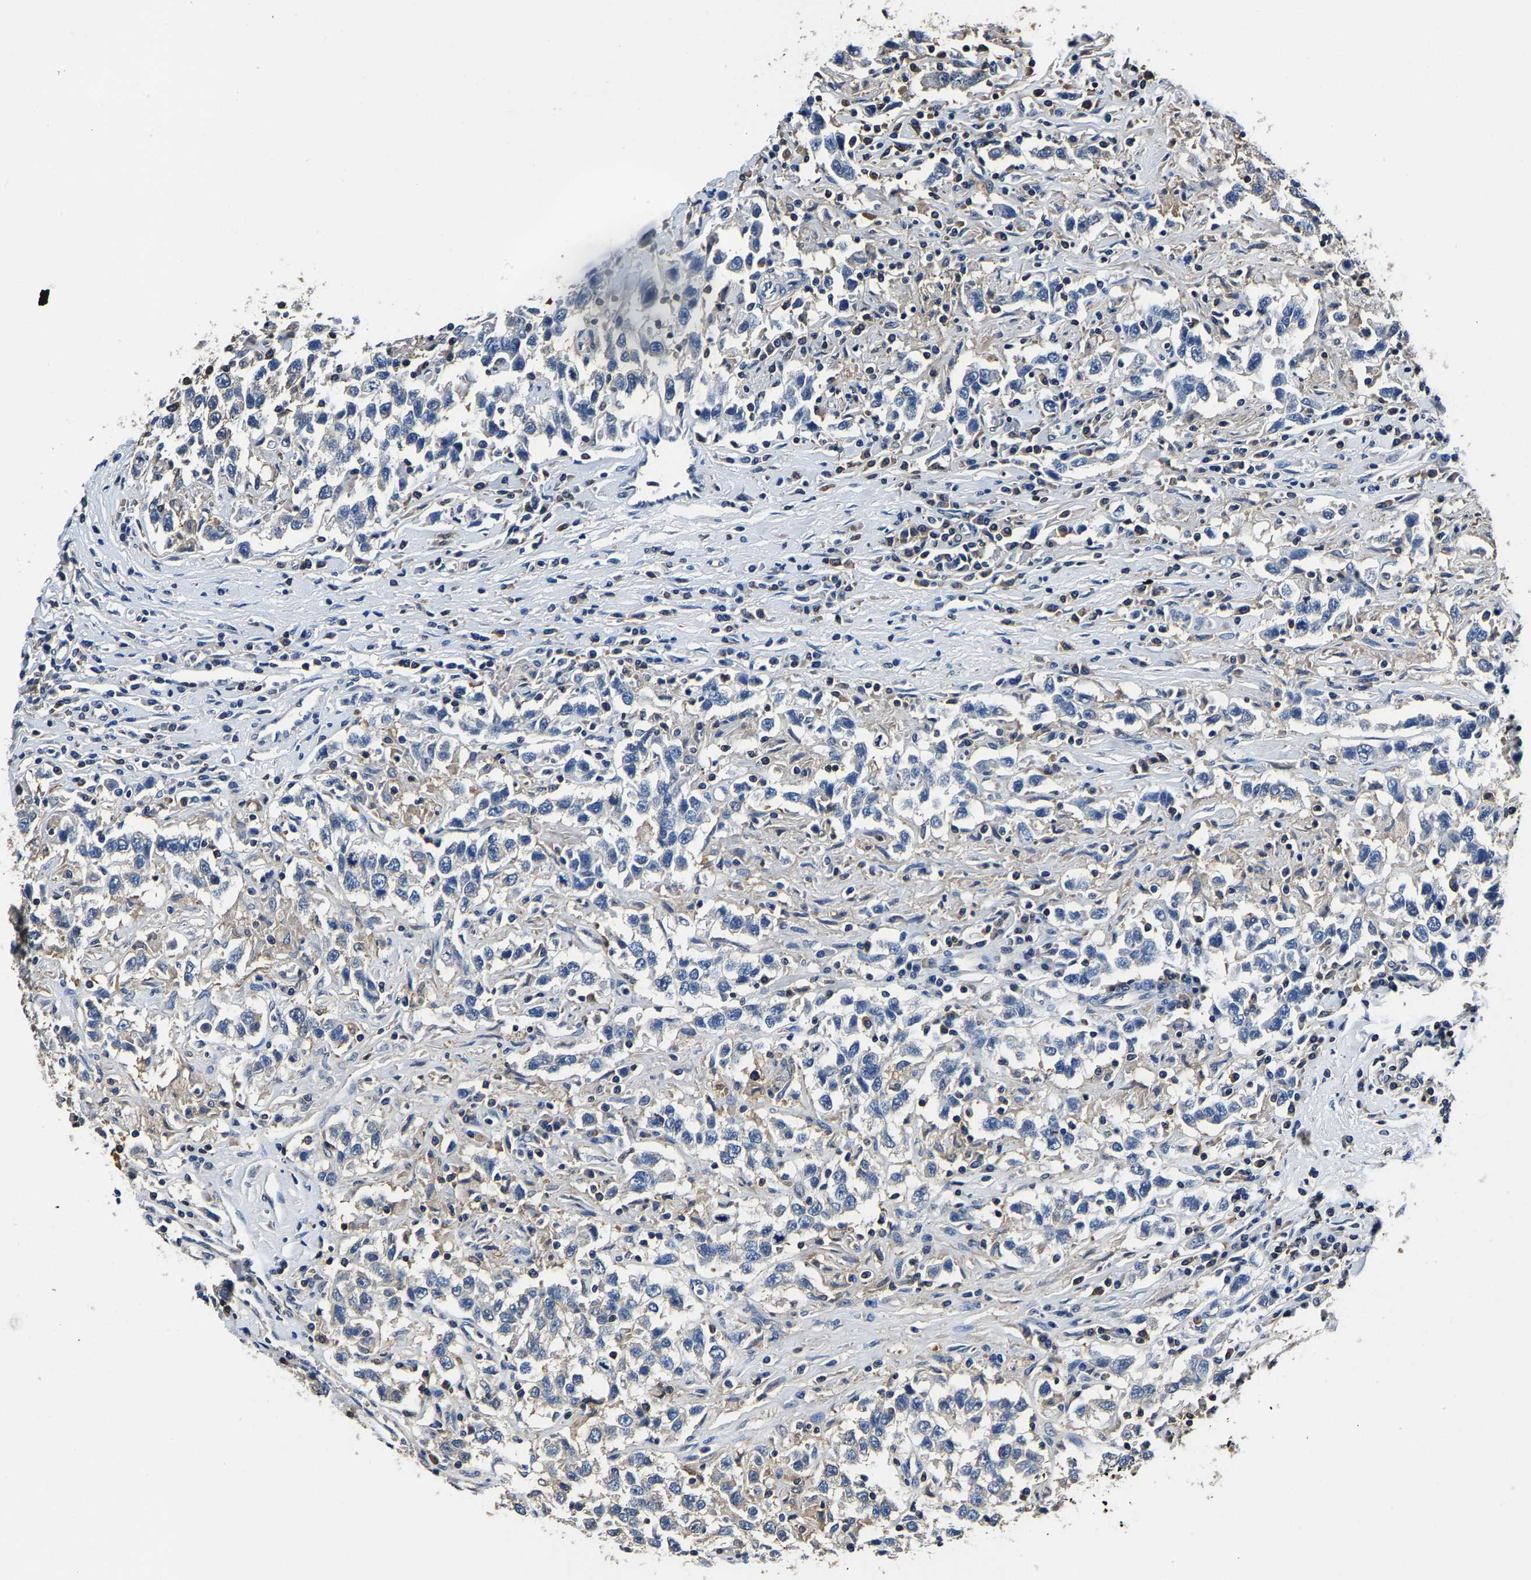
{"staining": {"intensity": "negative", "quantity": "none", "location": "none"}, "tissue": "testis cancer", "cell_type": "Tumor cells", "image_type": "cancer", "snomed": [{"axis": "morphology", "description": "Seminoma, NOS"}, {"axis": "topography", "description": "Testis"}], "caption": "IHC photomicrograph of neoplastic tissue: testis cancer (seminoma) stained with DAB shows no significant protein expression in tumor cells.", "gene": "ALDOB", "patient": {"sex": "male", "age": 41}}